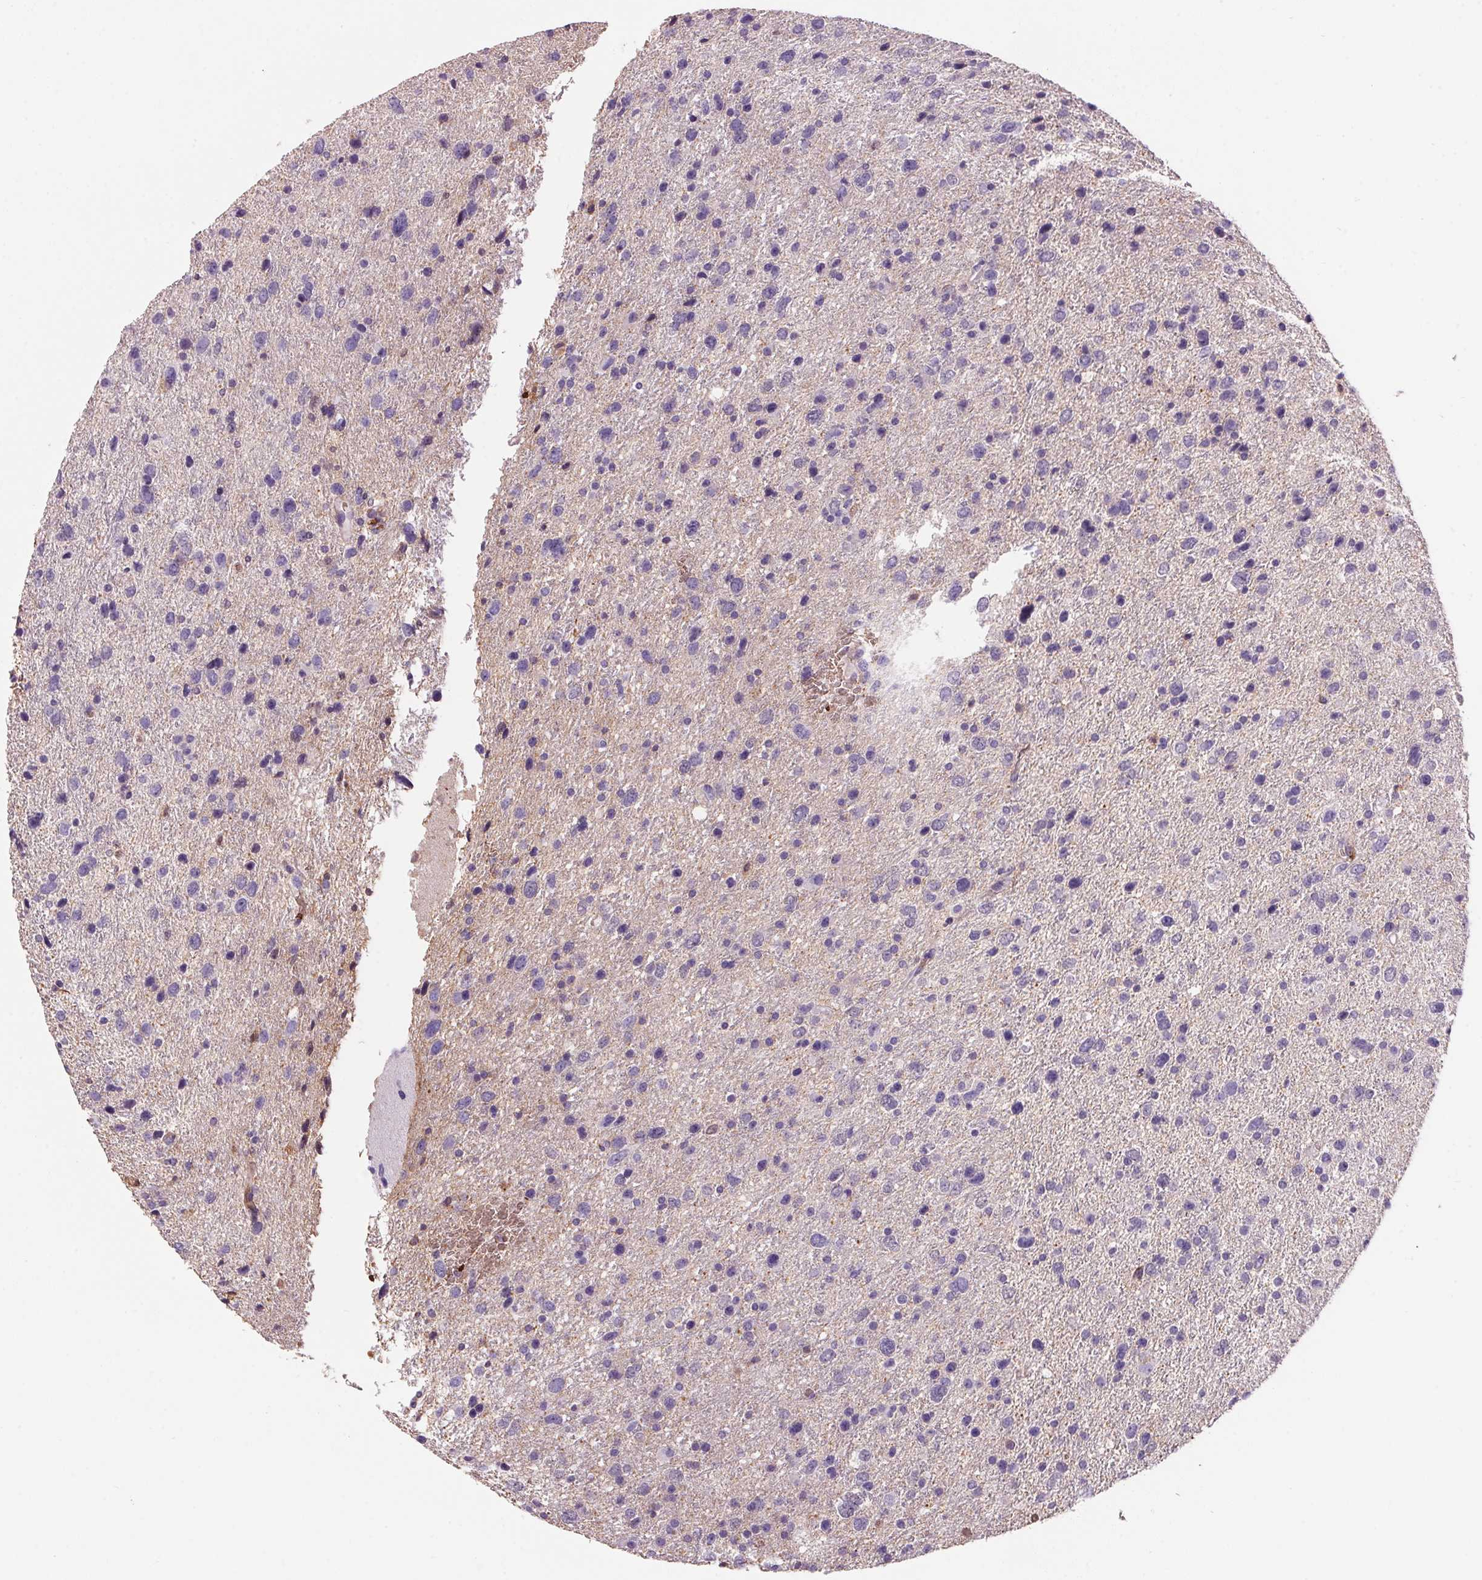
{"staining": {"intensity": "negative", "quantity": "none", "location": "none"}, "tissue": "glioma", "cell_type": "Tumor cells", "image_type": "cancer", "snomed": [{"axis": "morphology", "description": "Glioma, malignant, Low grade"}, {"axis": "topography", "description": "Brain"}], "caption": "Glioma was stained to show a protein in brown. There is no significant positivity in tumor cells.", "gene": "HBQ1", "patient": {"sex": "female", "age": 55}}